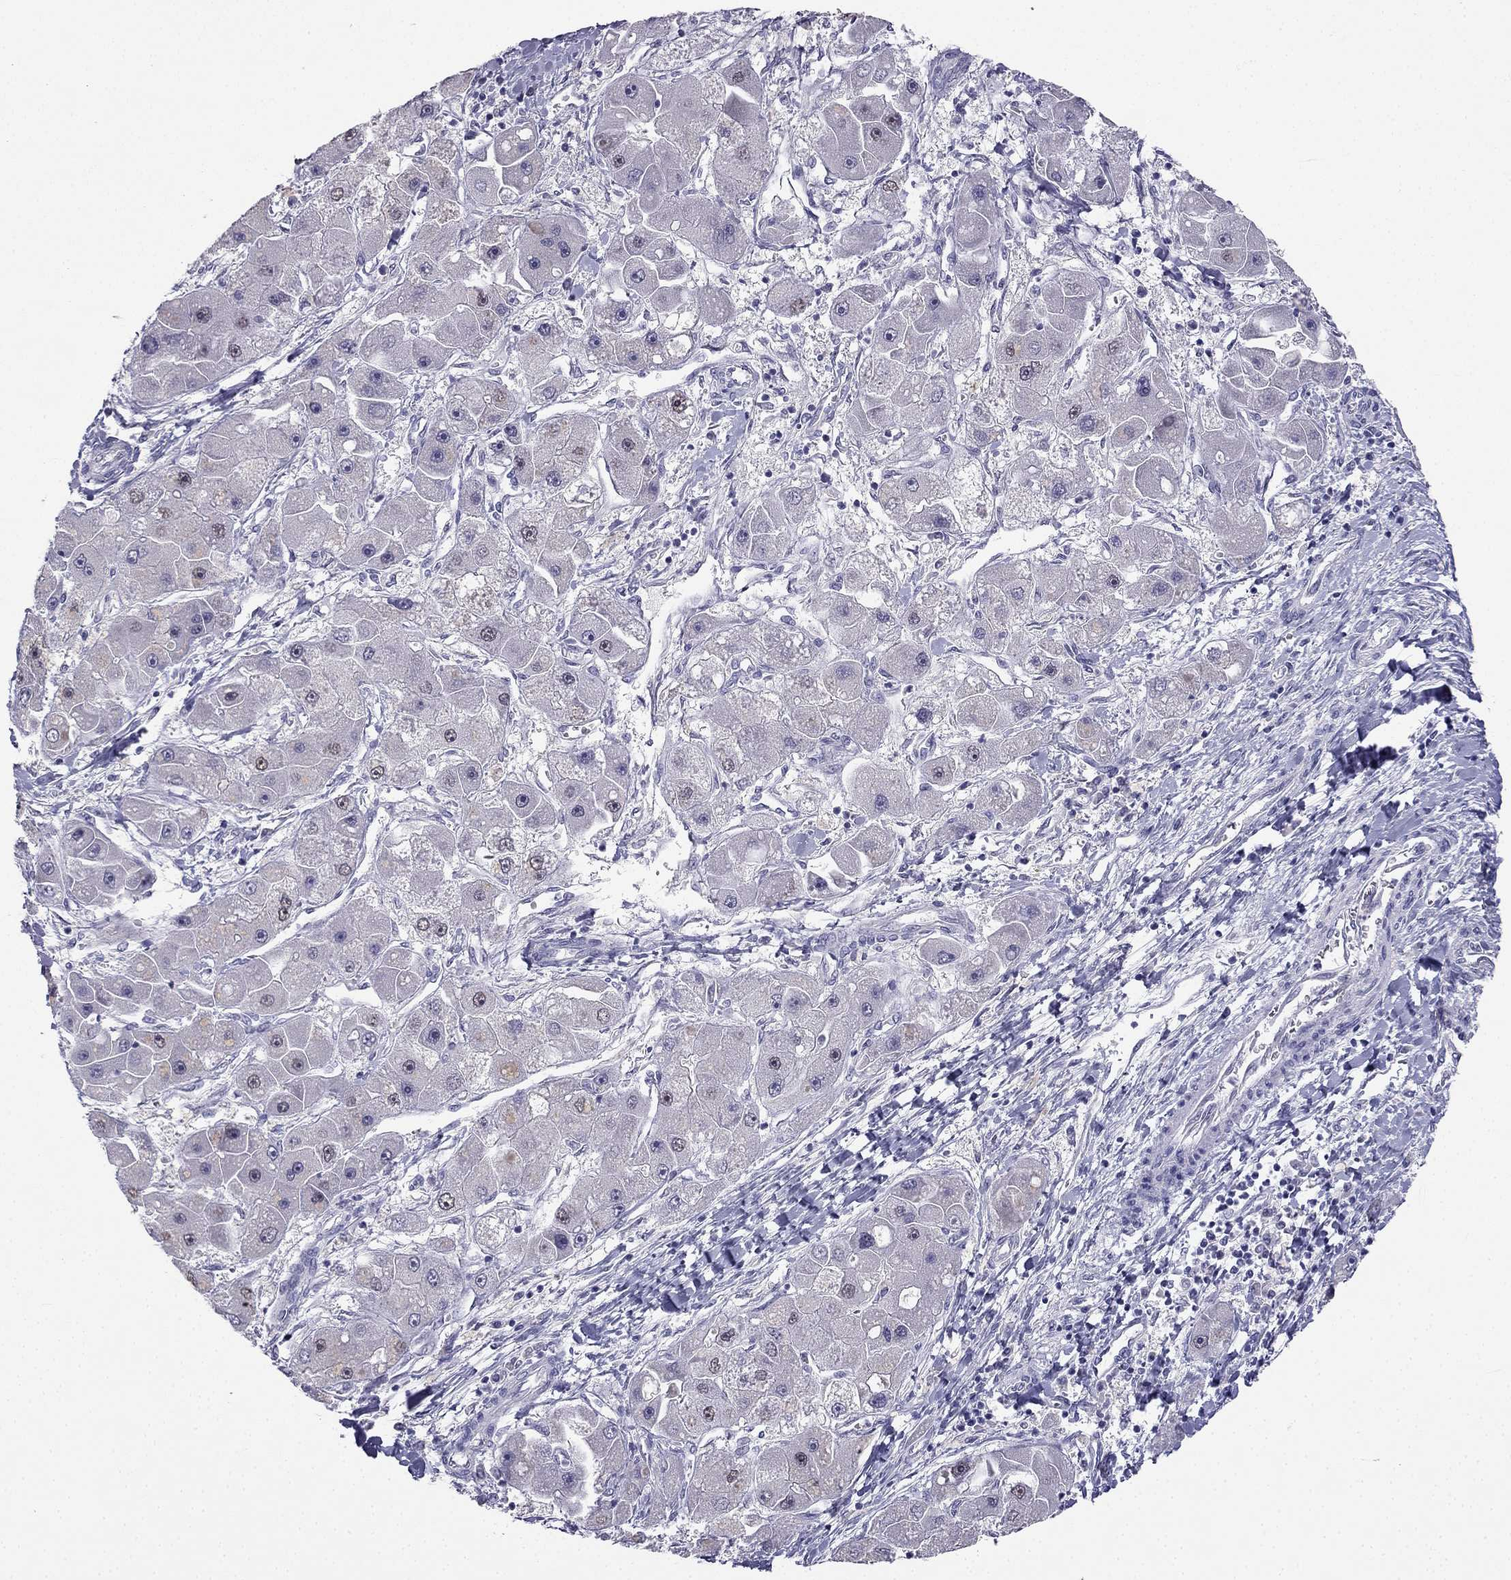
{"staining": {"intensity": "weak", "quantity": "<25%", "location": "cytoplasmic/membranous"}, "tissue": "liver cancer", "cell_type": "Tumor cells", "image_type": "cancer", "snomed": [{"axis": "morphology", "description": "Carcinoma, Hepatocellular, NOS"}, {"axis": "topography", "description": "Liver"}], "caption": "Liver cancer stained for a protein using immunohistochemistry reveals no staining tumor cells.", "gene": "C16orf89", "patient": {"sex": "male", "age": 24}}